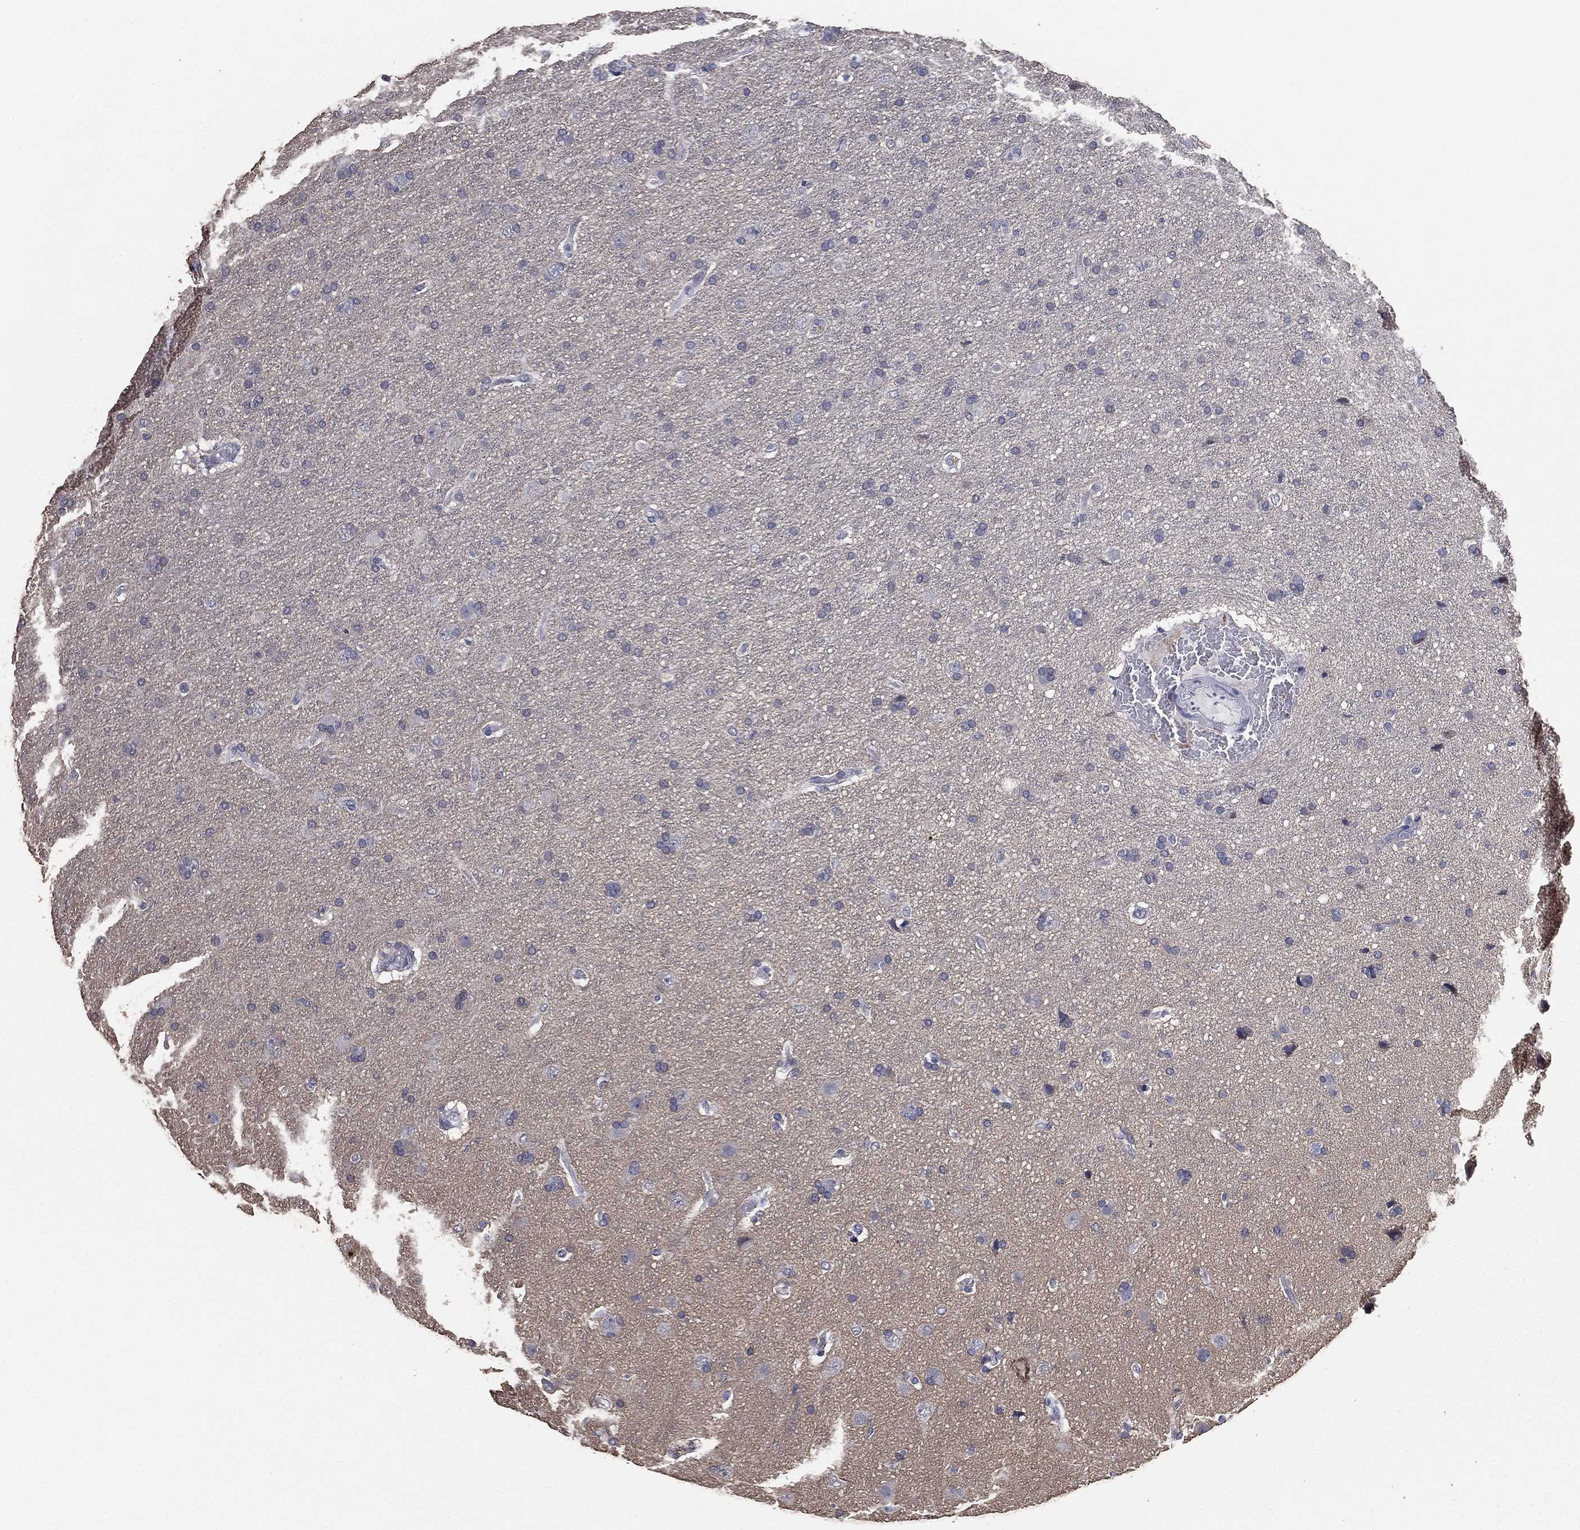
{"staining": {"intensity": "negative", "quantity": "none", "location": "none"}, "tissue": "glioma", "cell_type": "Tumor cells", "image_type": "cancer", "snomed": [{"axis": "morphology", "description": "Glioma, malignant, NOS"}, {"axis": "topography", "description": "Cerebral cortex"}], "caption": "The immunohistochemistry (IHC) image has no significant staining in tumor cells of glioma tissue.", "gene": "DSG1", "patient": {"sex": "male", "age": 58}}